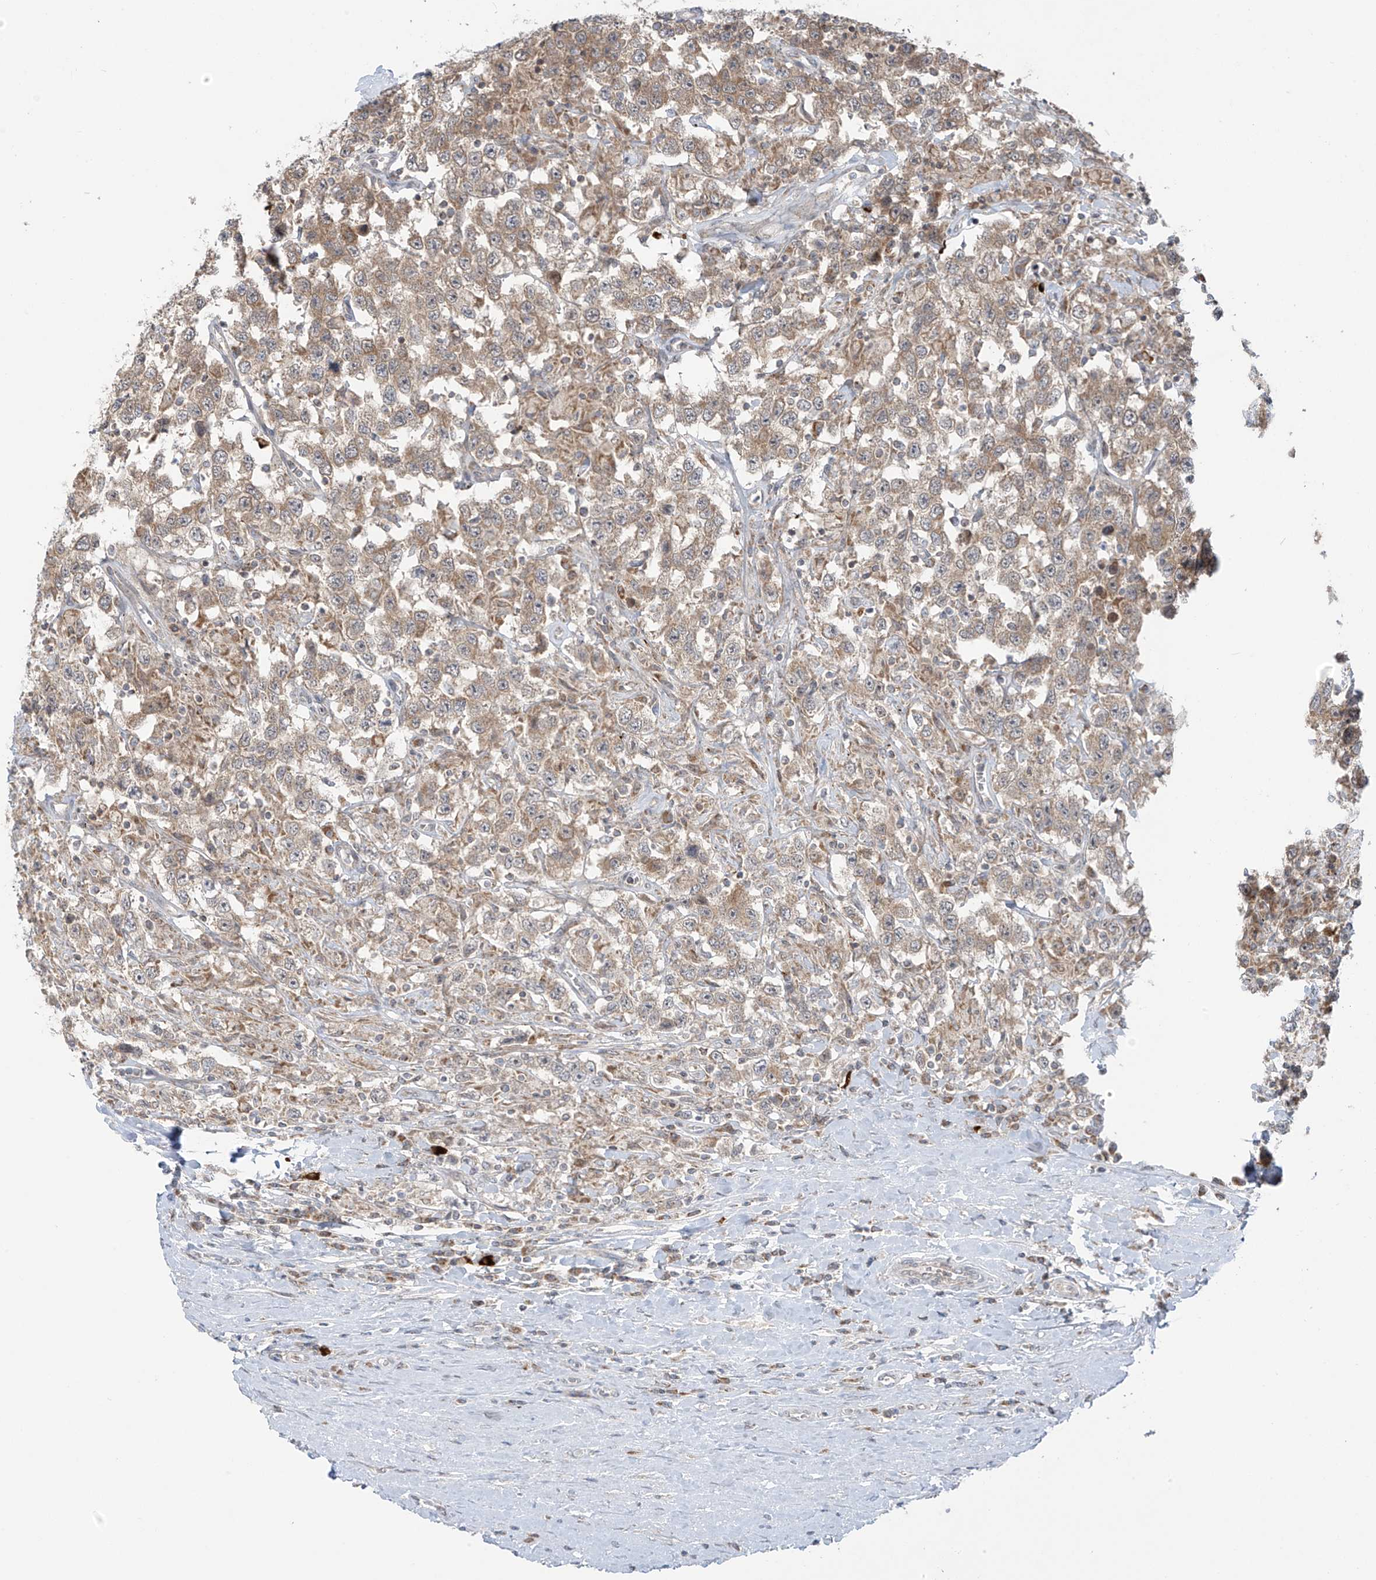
{"staining": {"intensity": "weak", "quantity": "25%-75%", "location": "cytoplasmic/membranous"}, "tissue": "testis cancer", "cell_type": "Tumor cells", "image_type": "cancer", "snomed": [{"axis": "morphology", "description": "Seminoma, NOS"}, {"axis": "topography", "description": "Testis"}], "caption": "Immunohistochemistry histopathology image of neoplastic tissue: human seminoma (testis) stained using immunohistochemistry (IHC) exhibits low levels of weak protein expression localized specifically in the cytoplasmic/membranous of tumor cells, appearing as a cytoplasmic/membranous brown color.", "gene": "HDDC2", "patient": {"sex": "male", "age": 41}}